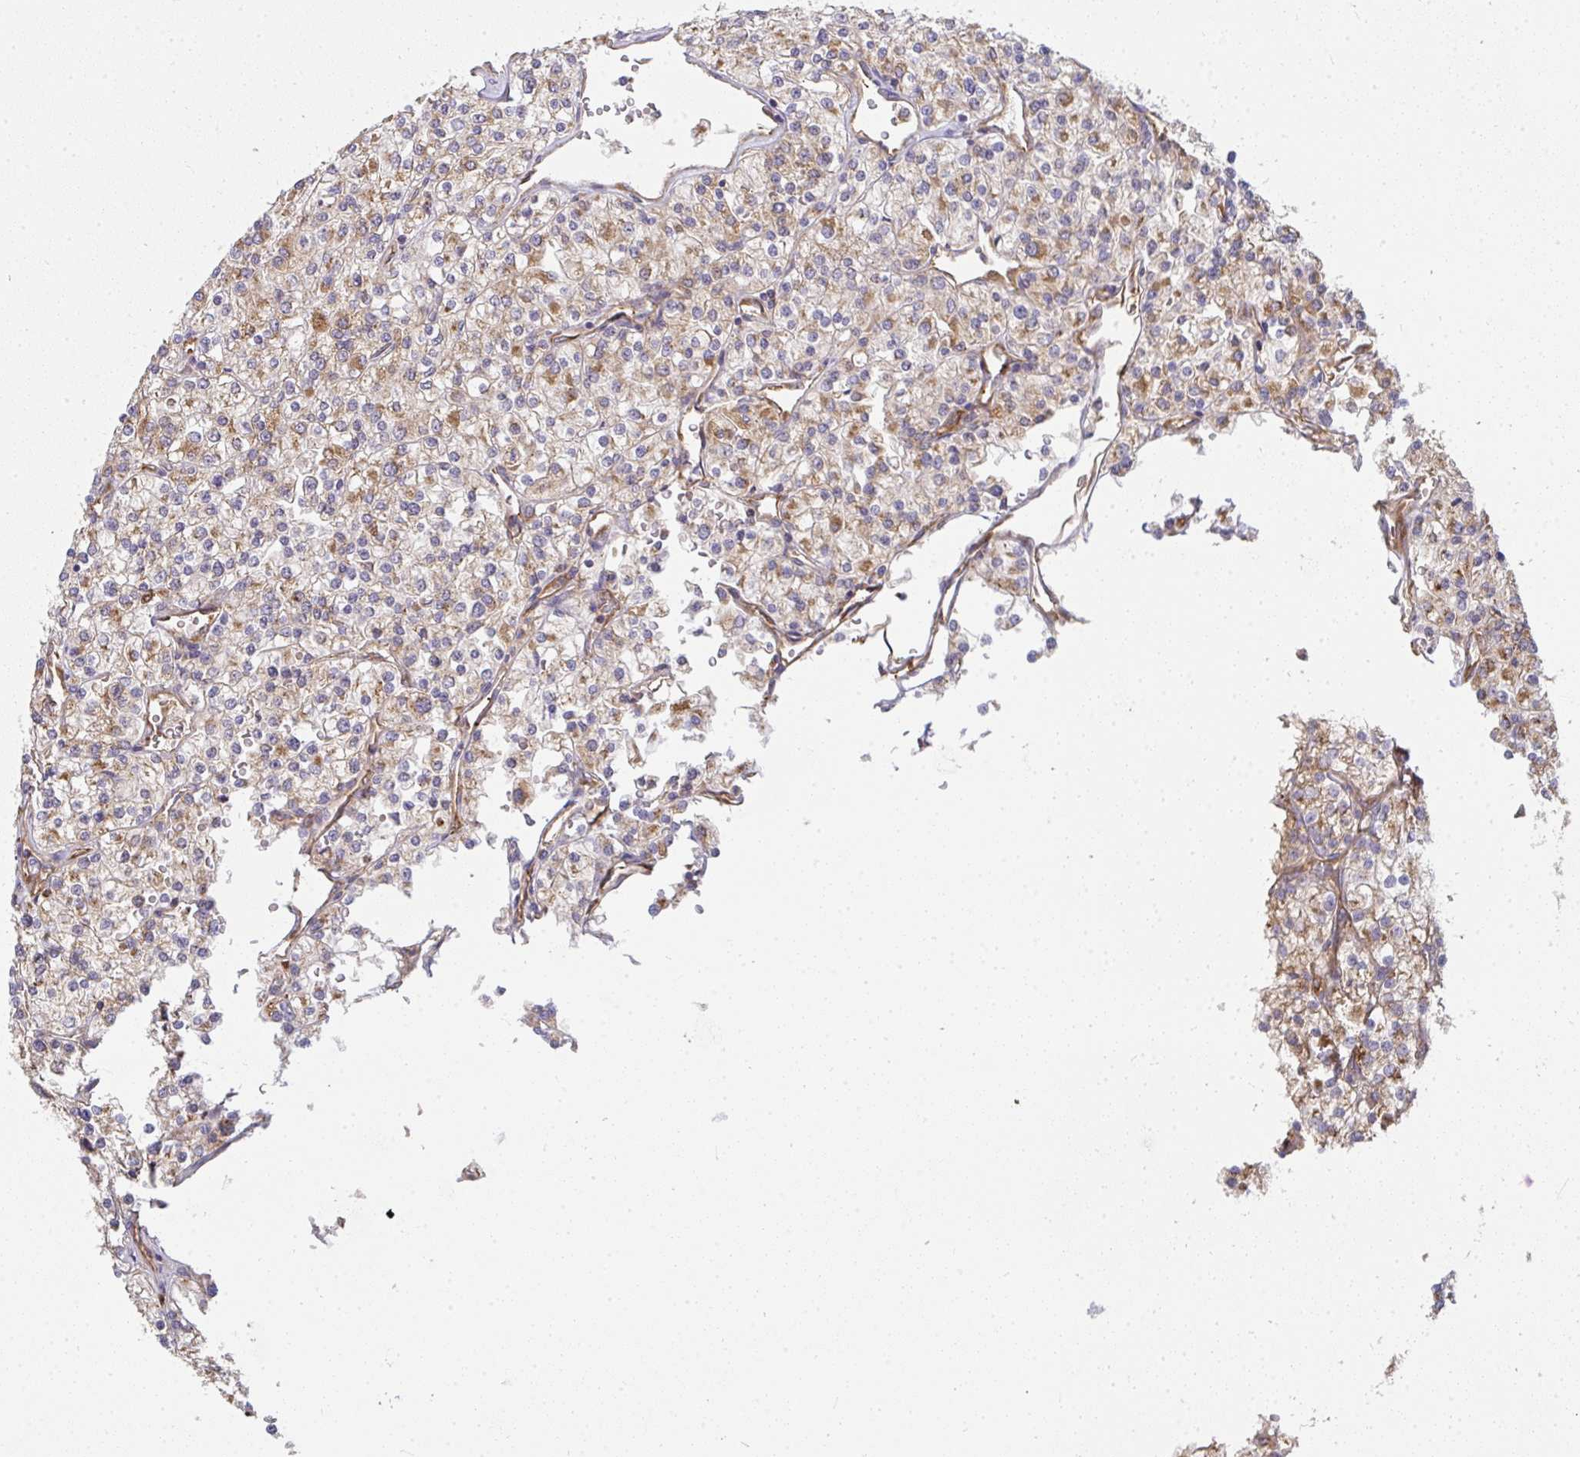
{"staining": {"intensity": "weak", "quantity": ">75%", "location": "cytoplasmic/membranous"}, "tissue": "renal cancer", "cell_type": "Tumor cells", "image_type": "cancer", "snomed": [{"axis": "morphology", "description": "Adenocarcinoma, NOS"}, {"axis": "topography", "description": "Kidney"}], "caption": "Immunohistochemistry of renal cancer (adenocarcinoma) reveals low levels of weak cytoplasmic/membranous expression in approximately >75% of tumor cells.", "gene": "B4GALT6", "patient": {"sex": "male", "age": 80}}